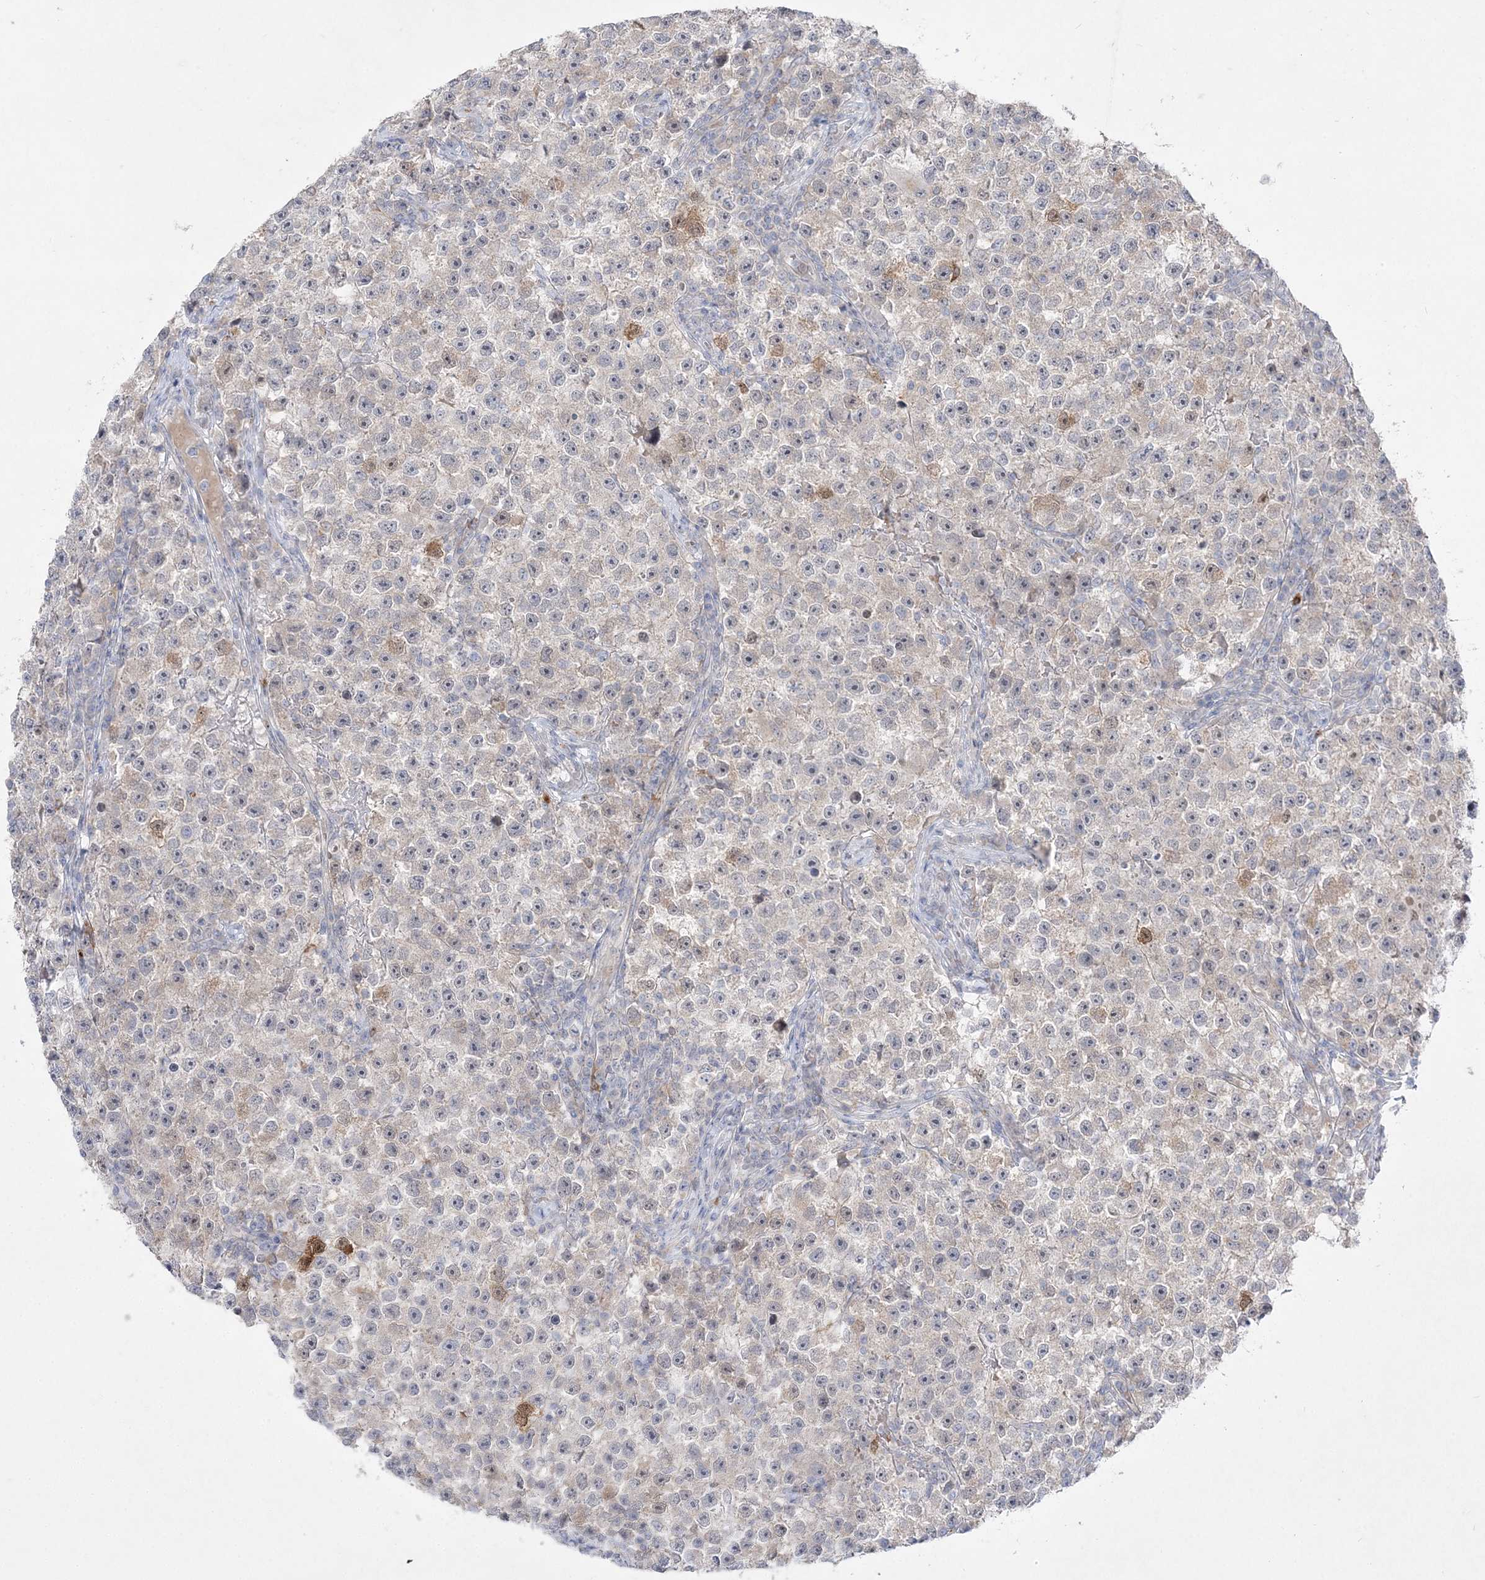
{"staining": {"intensity": "negative", "quantity": "none", "location": "none"}, "tissue": "testis cancer", "cell_type": "Tumor cells", "image_type": "cancer", "snomed": [{"axis": "morphology", "description": "Seminoma, NOS"}, {"axis": "topography", "description": "Testis"}], "caption": "Immunohistochemical staining of human testis cancer exhibits no significant staining in tumor cells.", "gene": "CLNK", "patient": {"sex": "male", "age": 22}}